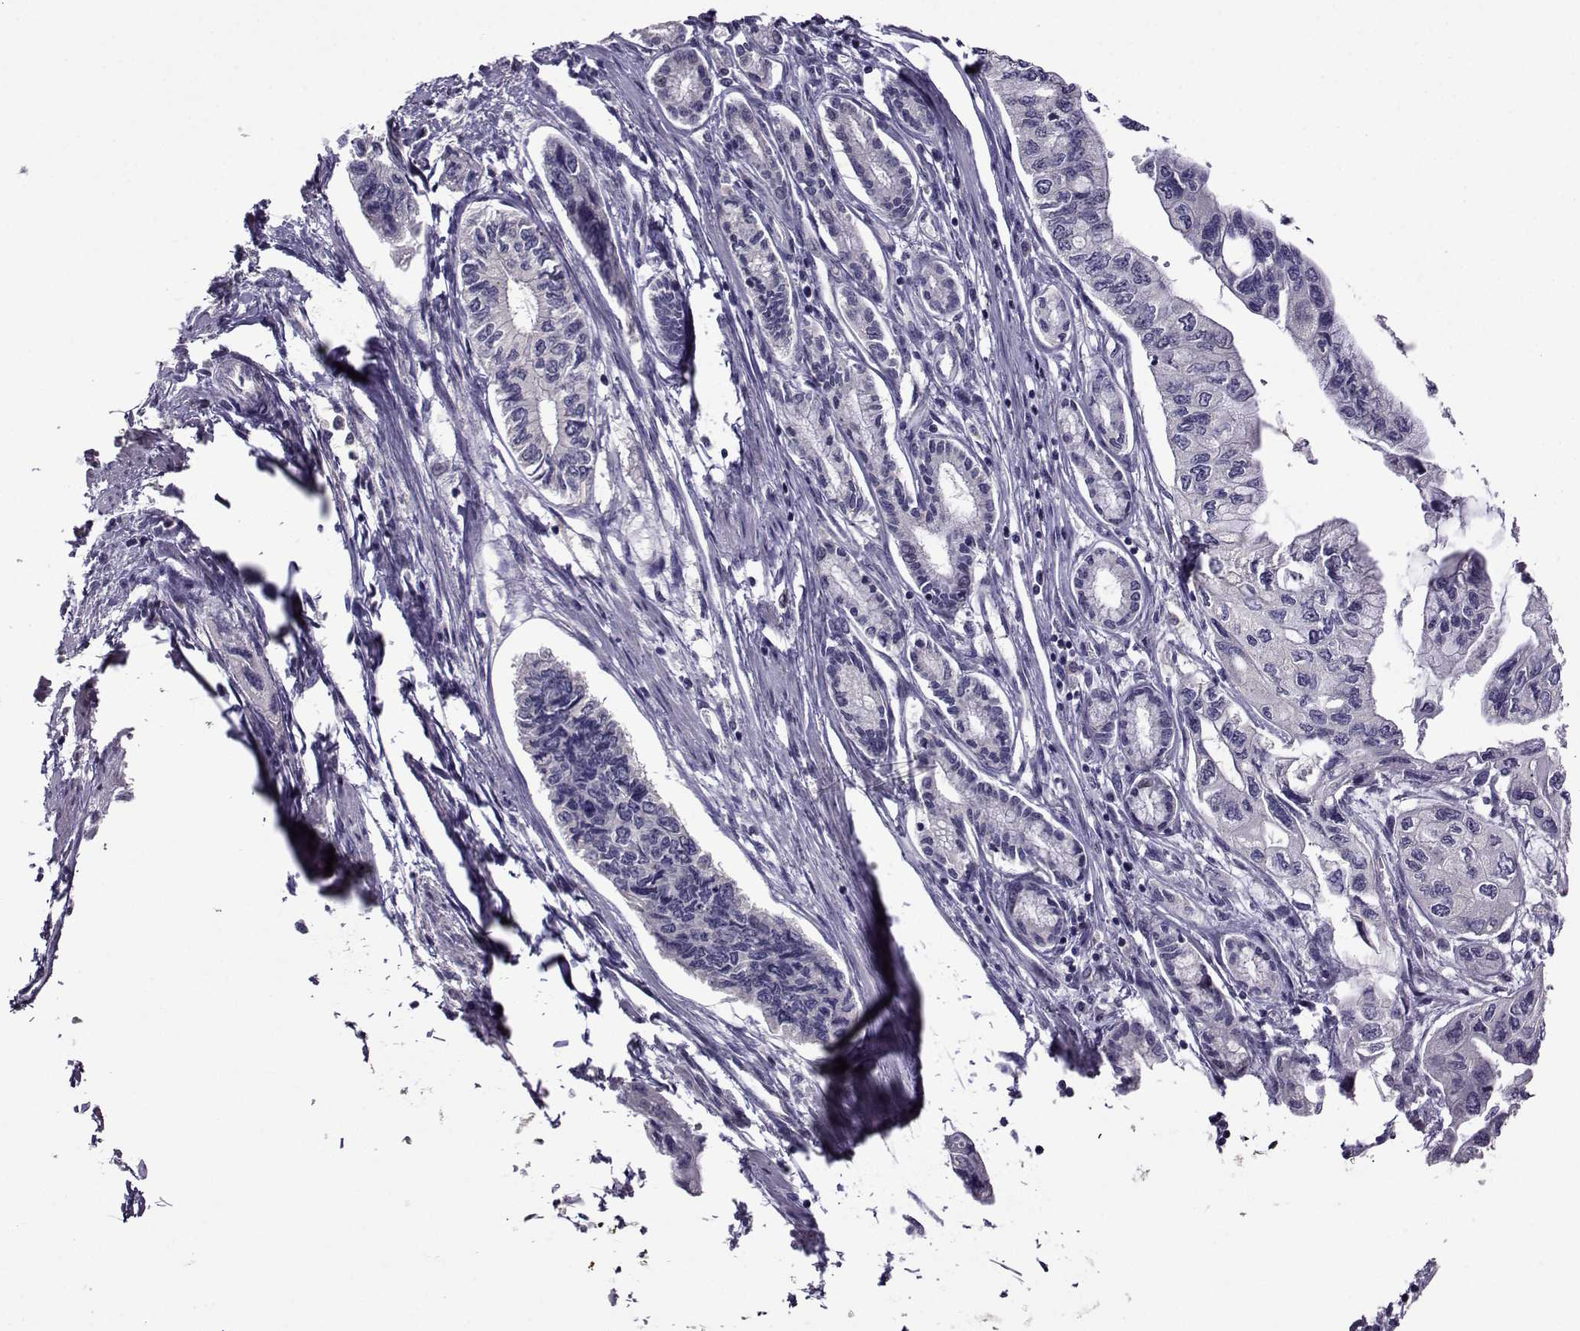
{"staining": {"intensity": "negative", "quantity": "none", "location": "none"}, "tissue": "pancreatic cancer", "cell_type": "Tumor cells", "image_type": "cancer", "snomed": [{"axis": "morphology", "description": "Adenocarcinoma, NOS"}, {"axis": "topography", "description": "Pancreas"}], "caption": "Immunohistochemical staining of adenocarcinoma (pancreatic) displays no significant expression in tumor cells. (Stains: DAB (3,3'-diaminobenzidine) immunohistochemistry with hematoxylin counter stain, Microscopy: brightfield microscopy at high magnification).", "gene": "DDX20", "patient": {"sex": "female", "age": 76}}